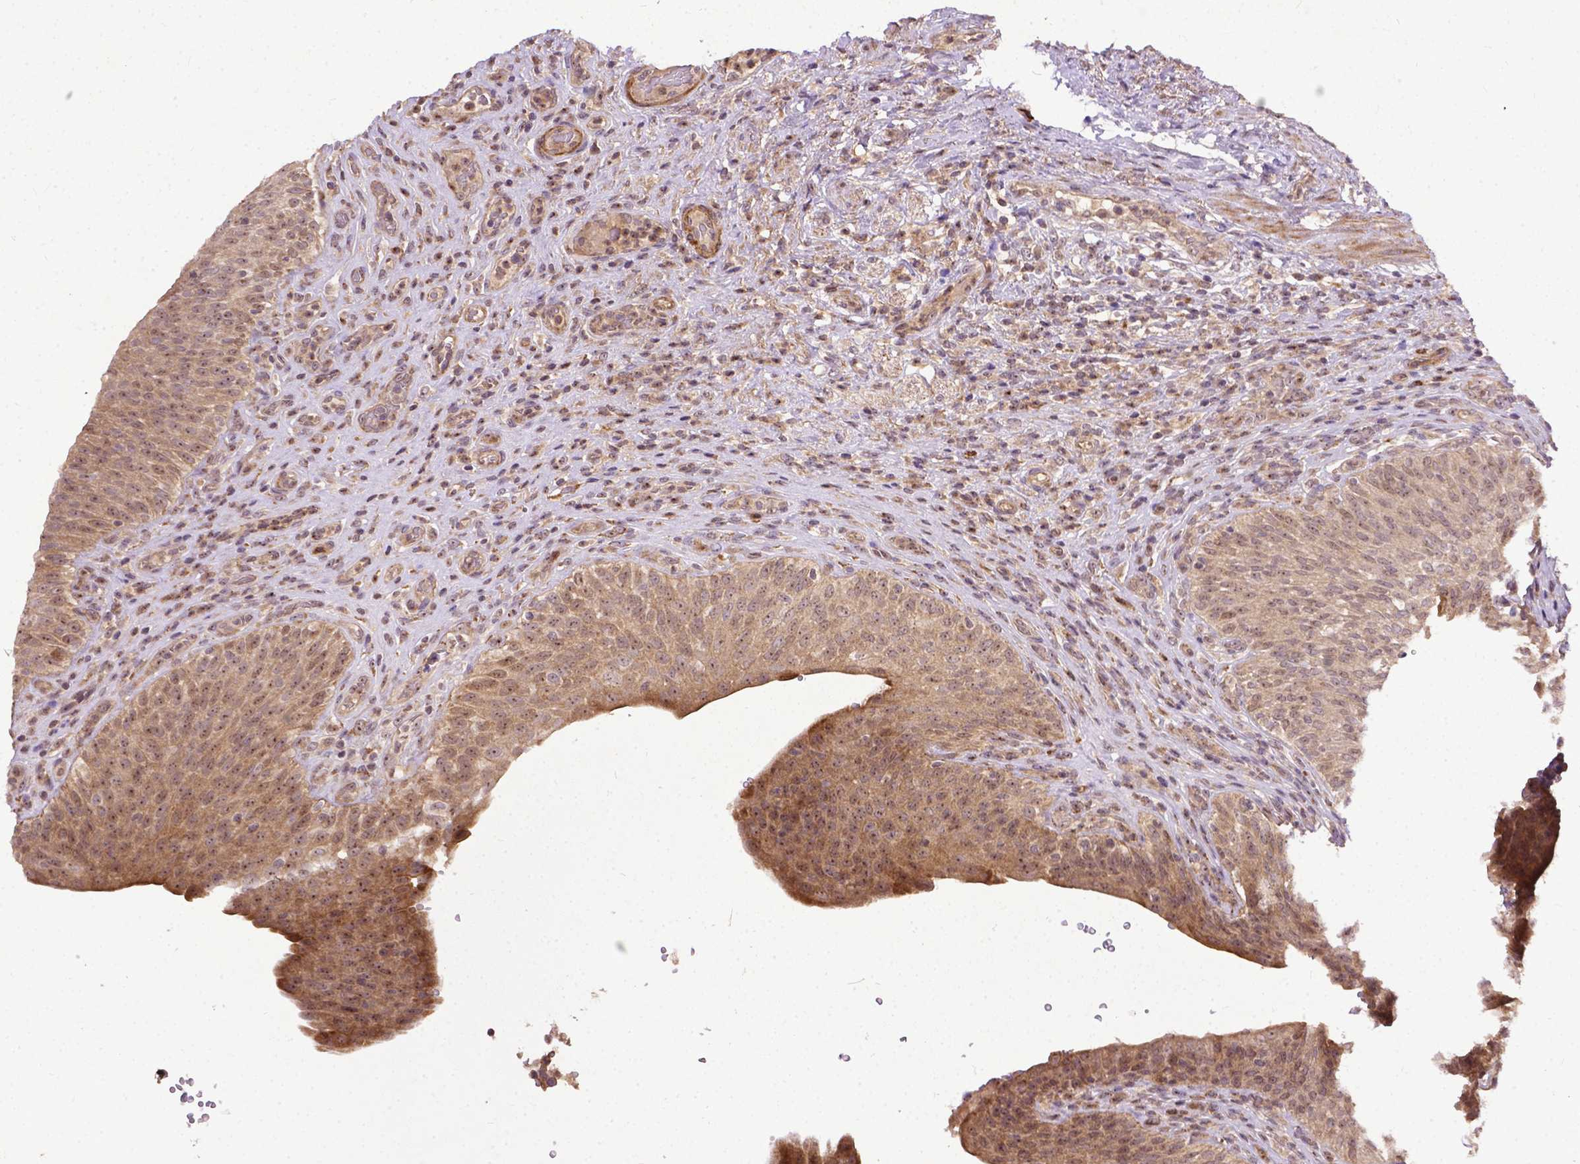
{"staining": {"intensity": "moderate", "quantity": ">75%", "location": "cytoplasmic/membranous,nuclear"}, "tissue": "urinary bladder", "cell_type": "Urothelial cells", "image_type": "normal", "snomed": [{"axis": "morphology", "description": "Normal tissue, NOS"}, {"axis": "topography", "description": "Urinary bladder"}, {"axis": "topography", "description": "Peripheral nerve tissue"}], "caption": "Protein expression analysis of normal urinary bladder demonstrates moderate cytoplasmic/membranous,nuclear expression in about >75% of urothelial cells.", "gene": "PARP3", "patient": {"sex": "male", "age": 66}}